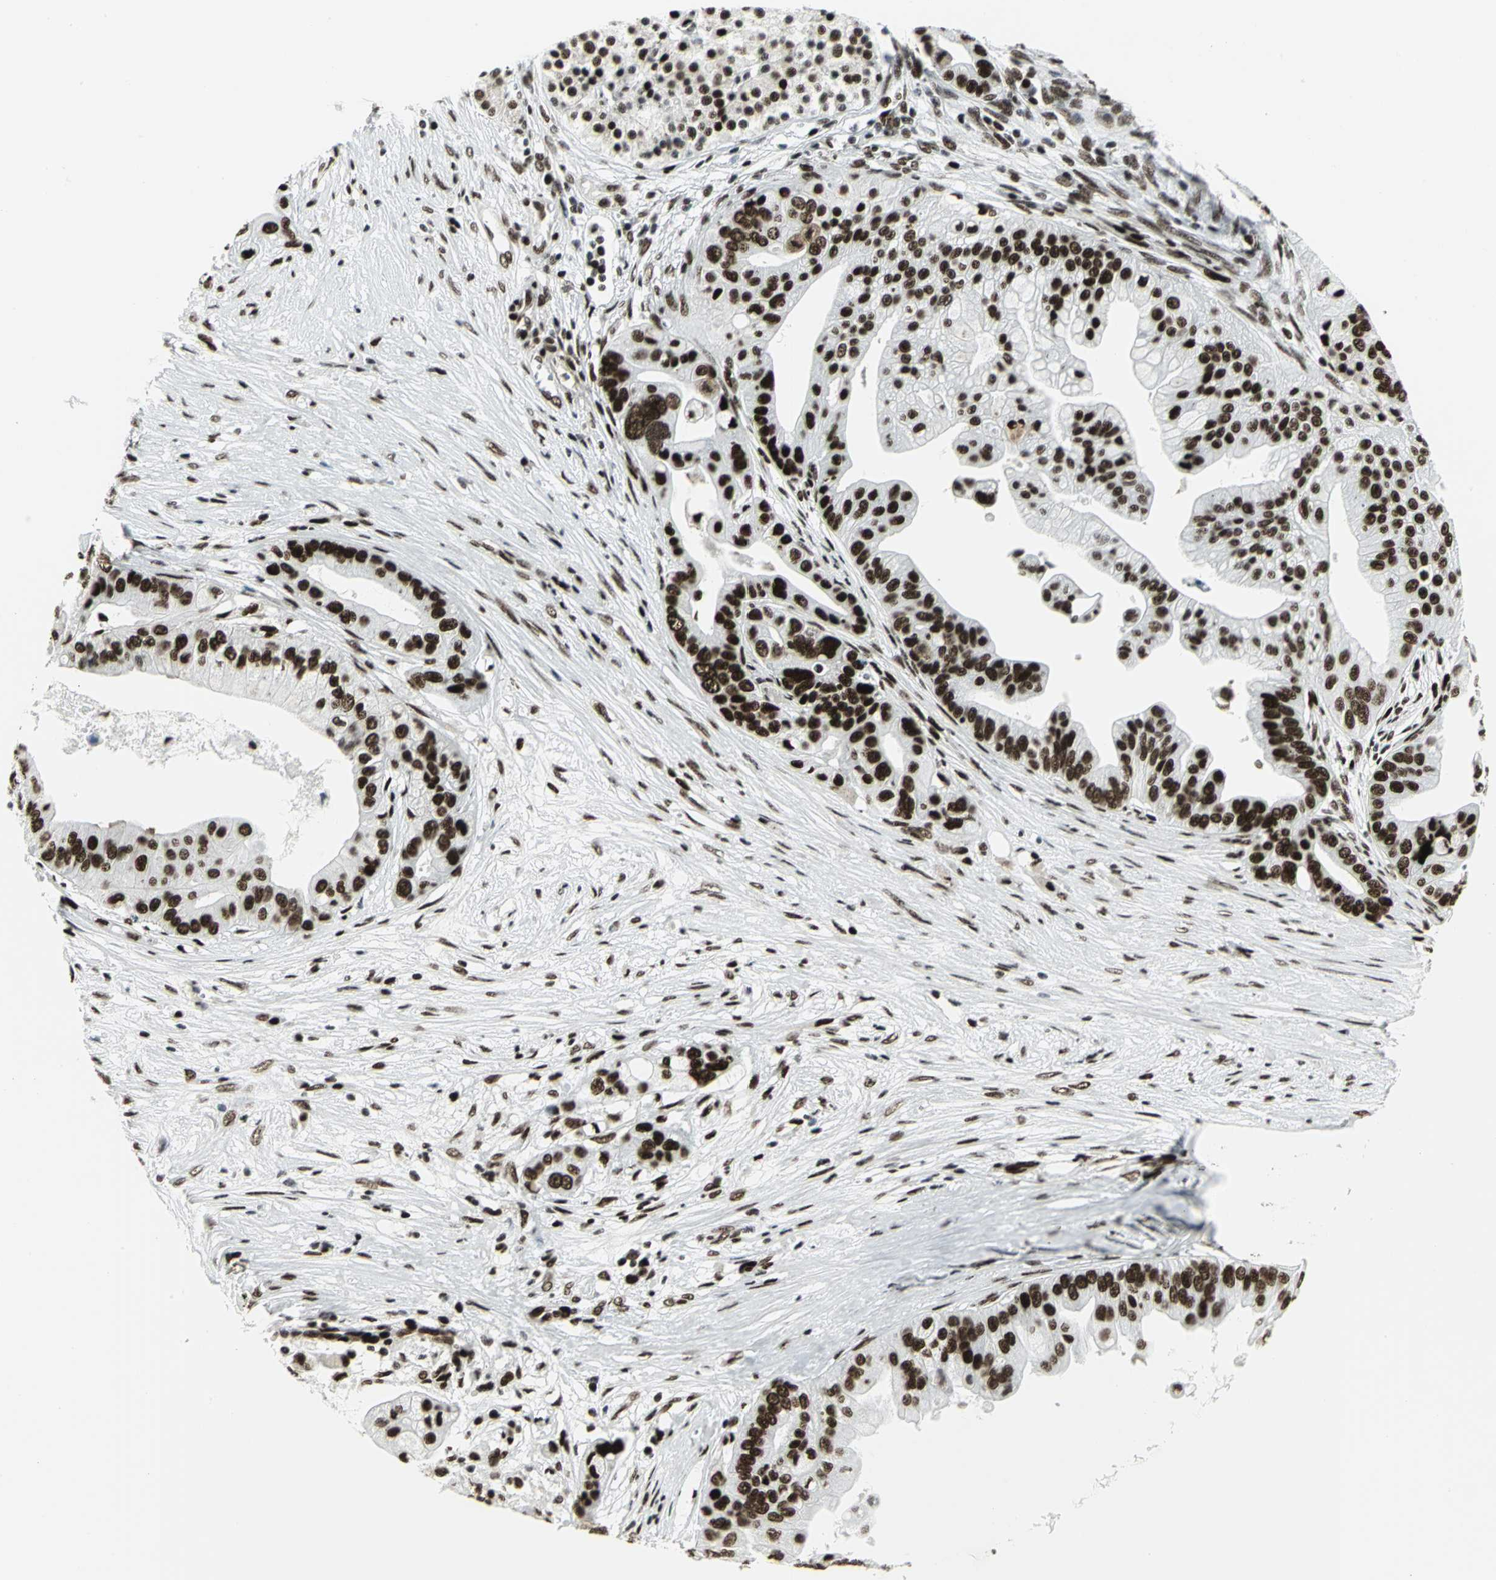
{"staining": {"intensity": "strong", "quantity": ">75%", "location": "nuclear"}, "tissue": "pancreatic cancer", "cell_type": "Tumor cells", "image_type": "cancer", "snomed": [{"axis": "morphology", "description": "Adenocarcinoma, NOS"}, {"axis": "topography", "description": "Pancreas"}], "caption": "Protein staining of pancreatic adenocarcinoma tissue reveals strong nuclear staining in about >75% of tumor cells.", "gene": "SMARCA4", "patient": {"sex": "female", "age": 75}}